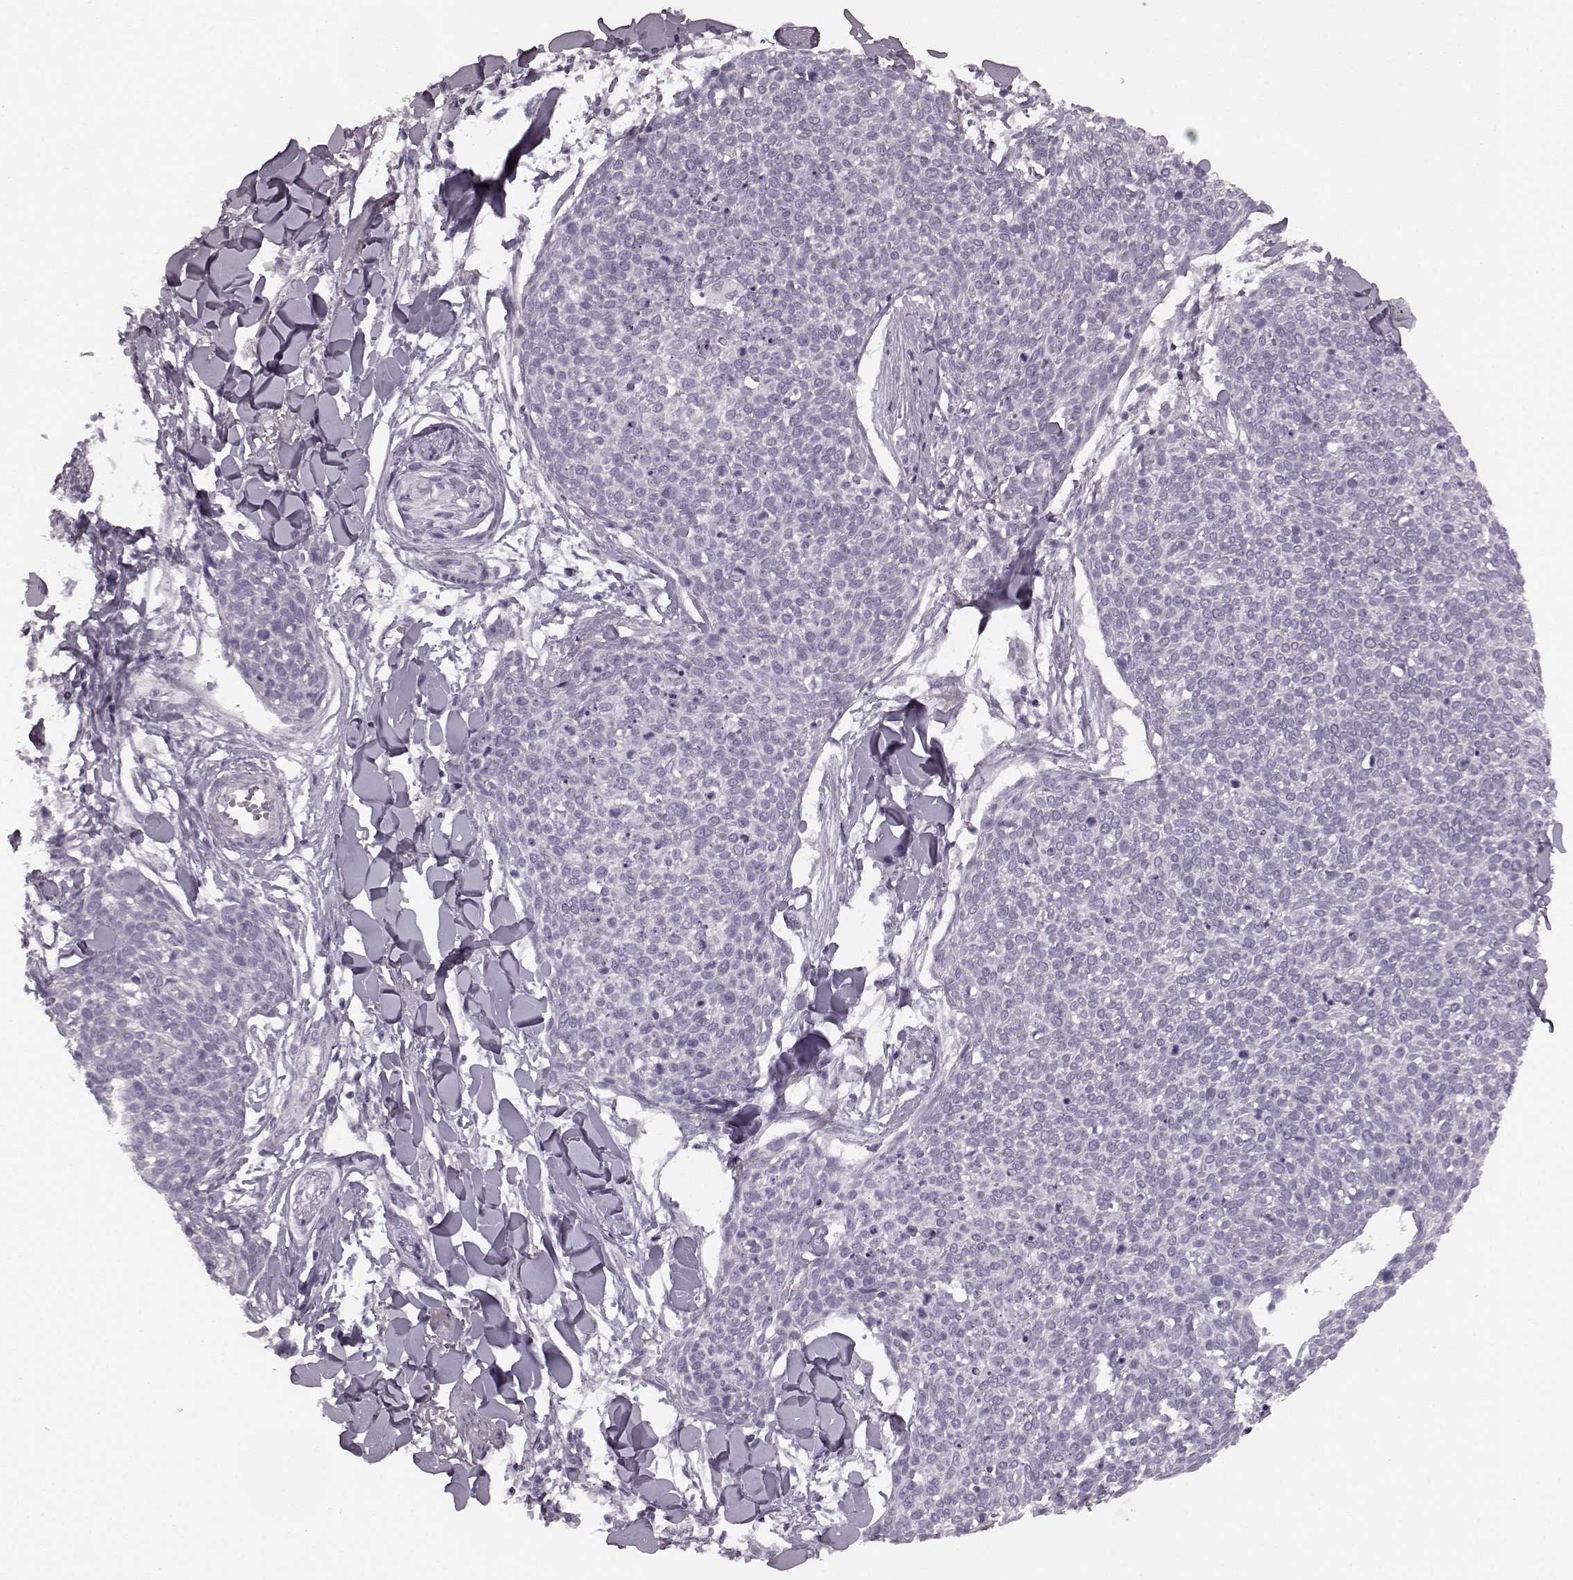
{"staining": {"intensity": "negative", "quantity": "none", "location": "none"}, "tissue": "skin cancer", "cell_type": "Tumor cells", "image_type": "cancer", "snomed": [{"axis": "morphology", "description": "Squamous cell carcinoma, NOS"}, {"axis": "topography", "description": "Skin"}, {"axis": "topography", "description": "Vulva"}], "caption": "This is an immunohistochemistry (IHC) histopathology image of skin squamous cell carcinoma. There is no staining in tumor cells.", "gene": "SEMG2", "patient": {"sex": "female", "age": 75}}